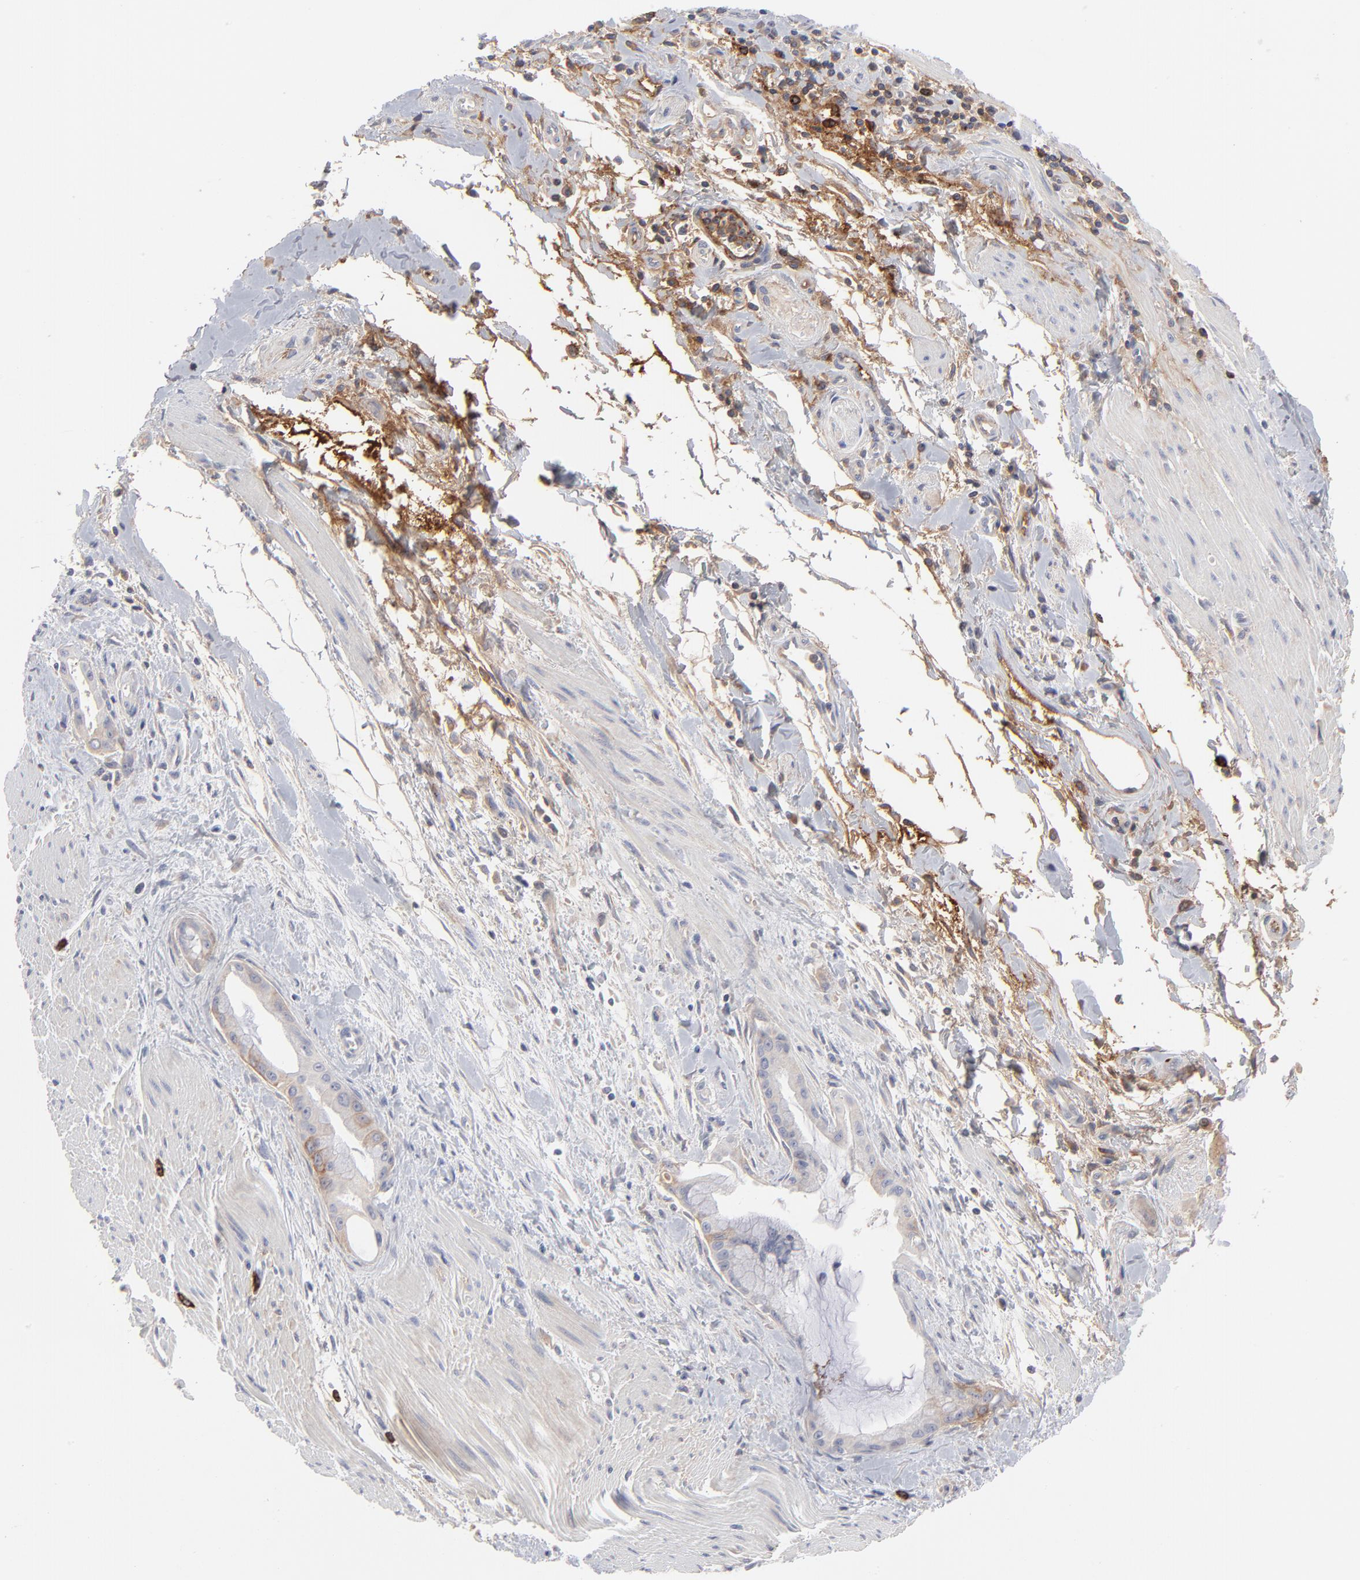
{"staining": {"intensity": "weak", "quantity": "<25%", "location": "cytoplasmic/membranous"}, "tissue": "pancreatic cancer", "cell_type": "Tumor cells", "image_type": "cancer", "snomed": [{"axis": "morphology", "description": "Adenocarcinoma, NOS"}, {"axis": "topography", "description": "Pancreas"}], "caption": "Tumor cells are negative for brown protein staining in pancreatic cancer.", "gene": "CCR3", "patient": {"sex": "male", "age": 59}}